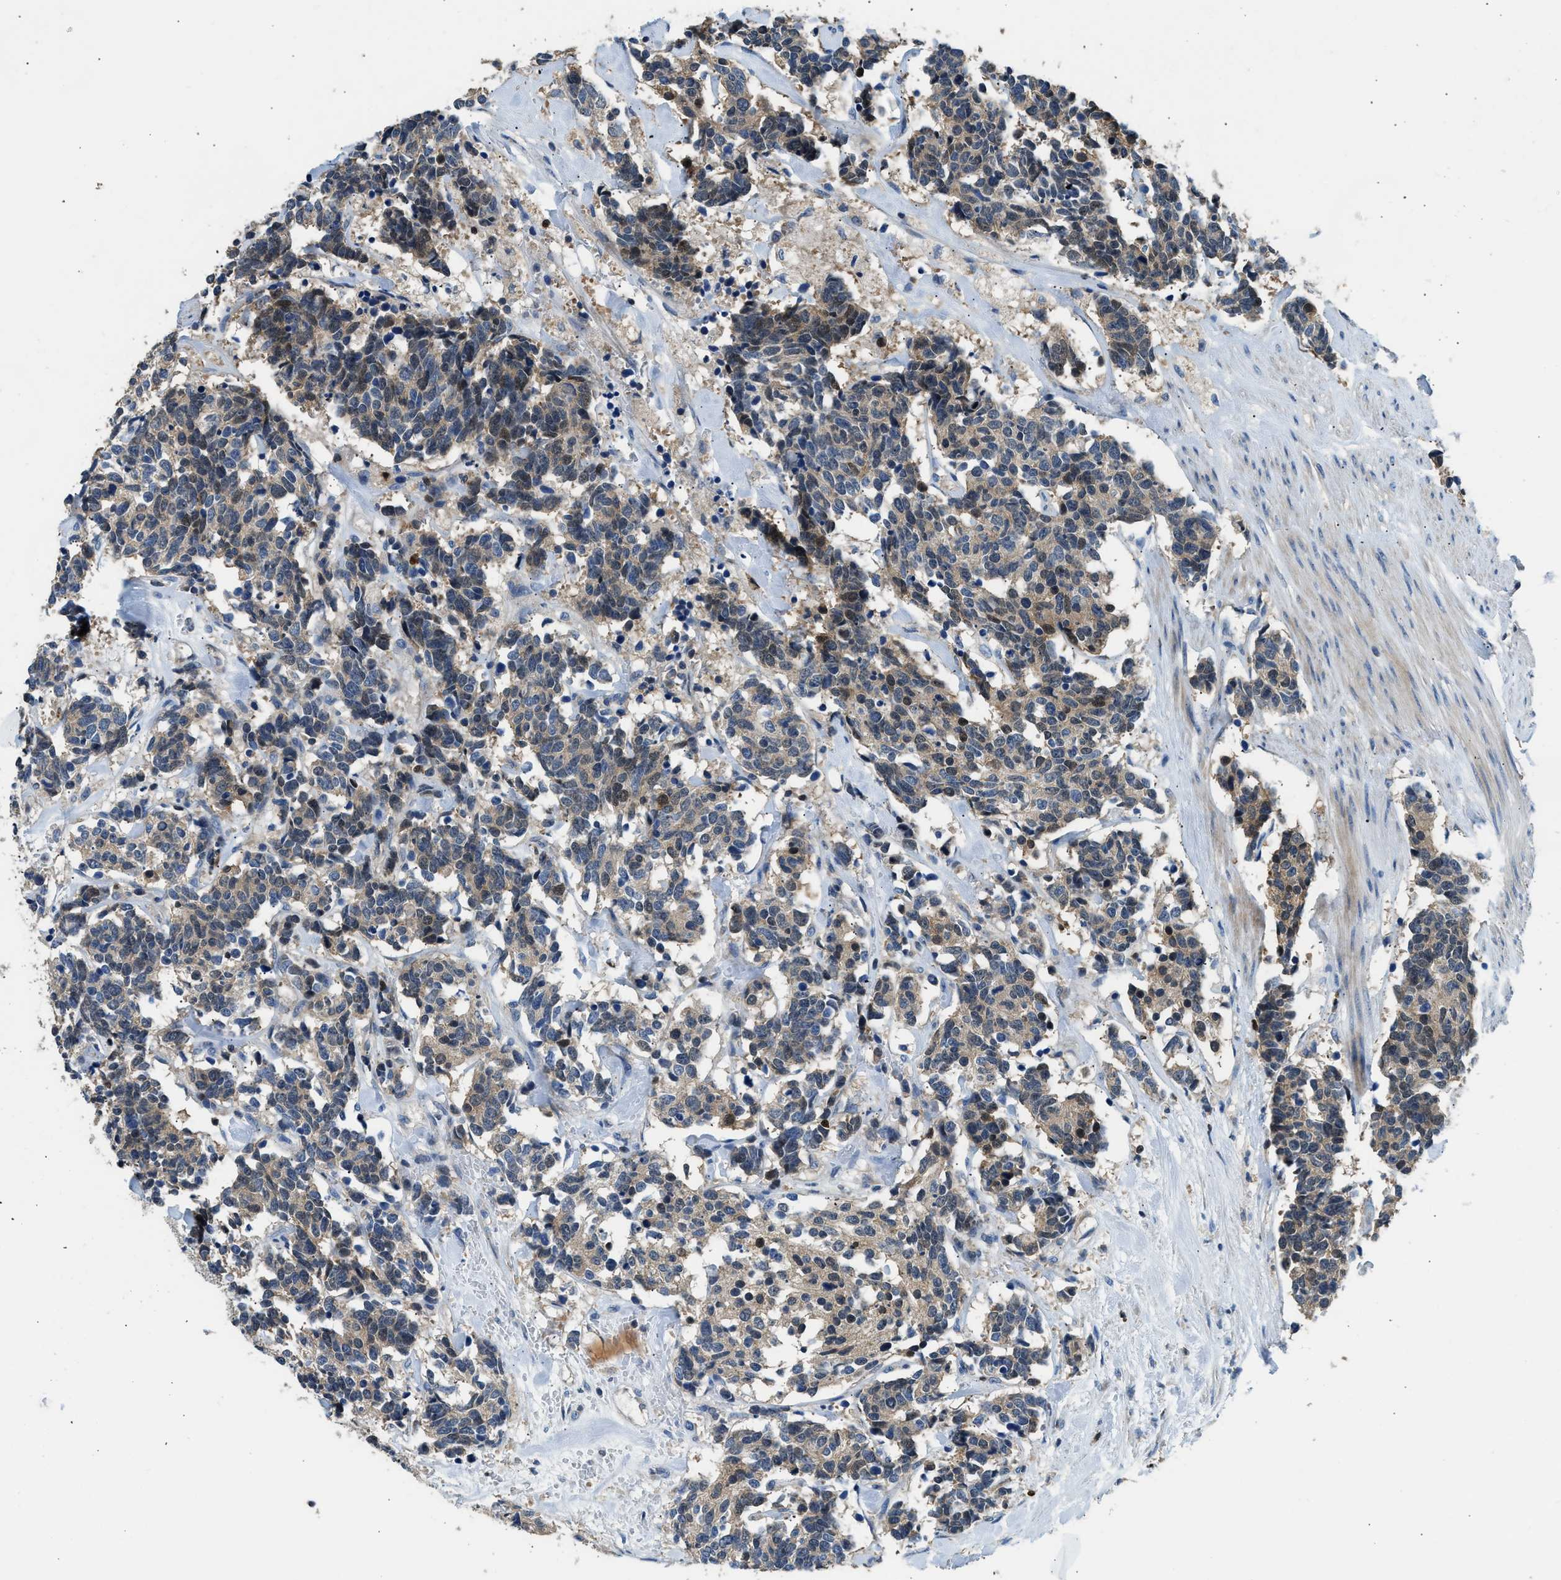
{"staining": {"intensity": "weak", "quantity": ">75%", "location": "cytoplasmic/membranous,nuclear"}, "tissue": "carcinoid", "cell_type": "Tumor cells", "image_type": "cancer", "snomed": [{"axis": "morphology", "description": "Carcinoma, NOS"}, {"axis": "morphology", "description": "Carcinoid, malignant, NOS"}, {"axis": "topography", "description": "Urinary bladder"}], "caption": "Tumor cells show low levels of weak cytoplasmic/membranous and nuclear staining in approximately >75% of cells in carcinoid. (DAB (3,3'-diaminobenzidine) IHC, brown staining for protein, blue staining for nuclei).", "gene": "TOX", "patient": {"sex": "male", "age": 57}}